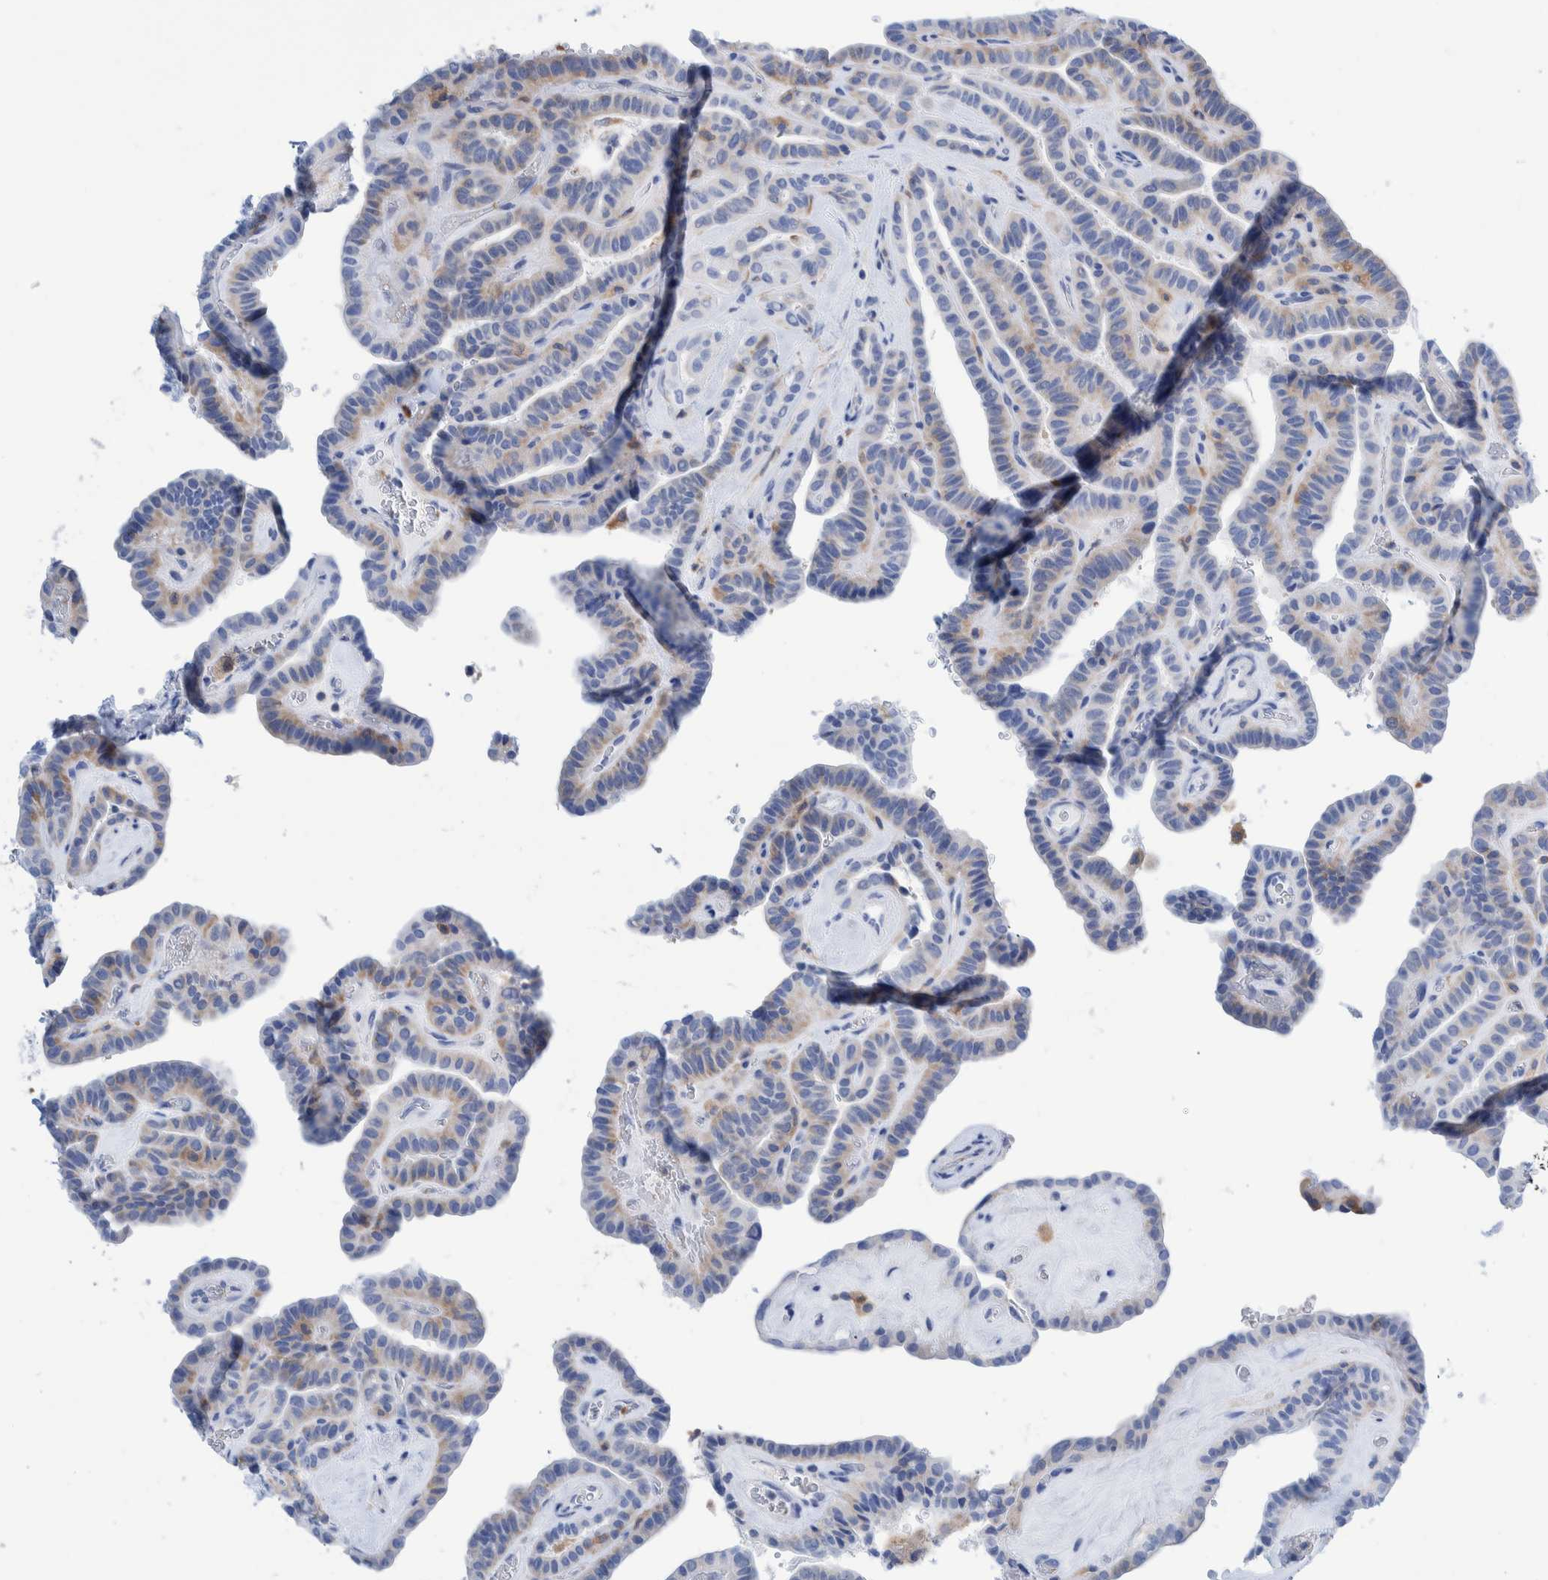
{"staining": {"intensity": "negative", "quantity": "none", "location": "none"}, "tissue": "thyroid cancer", "cell_type": "Tumor cells", "image_type": "cancer", "snomed": [{"axis": "morphology", "description": "Papillary adenocarcinoma, NOS"}, {"axis": "topography", "description": "Thyroid gland"}], "caption": "Immunohistochemistry (IHC) histopathology image of thyroid cancer (papillary adenocarcinoma) stained for a protein (brown), which exhibits no expression in tumor cells.", "gene": "KRT14", "patient": {"sex": "male", "age": 77}}